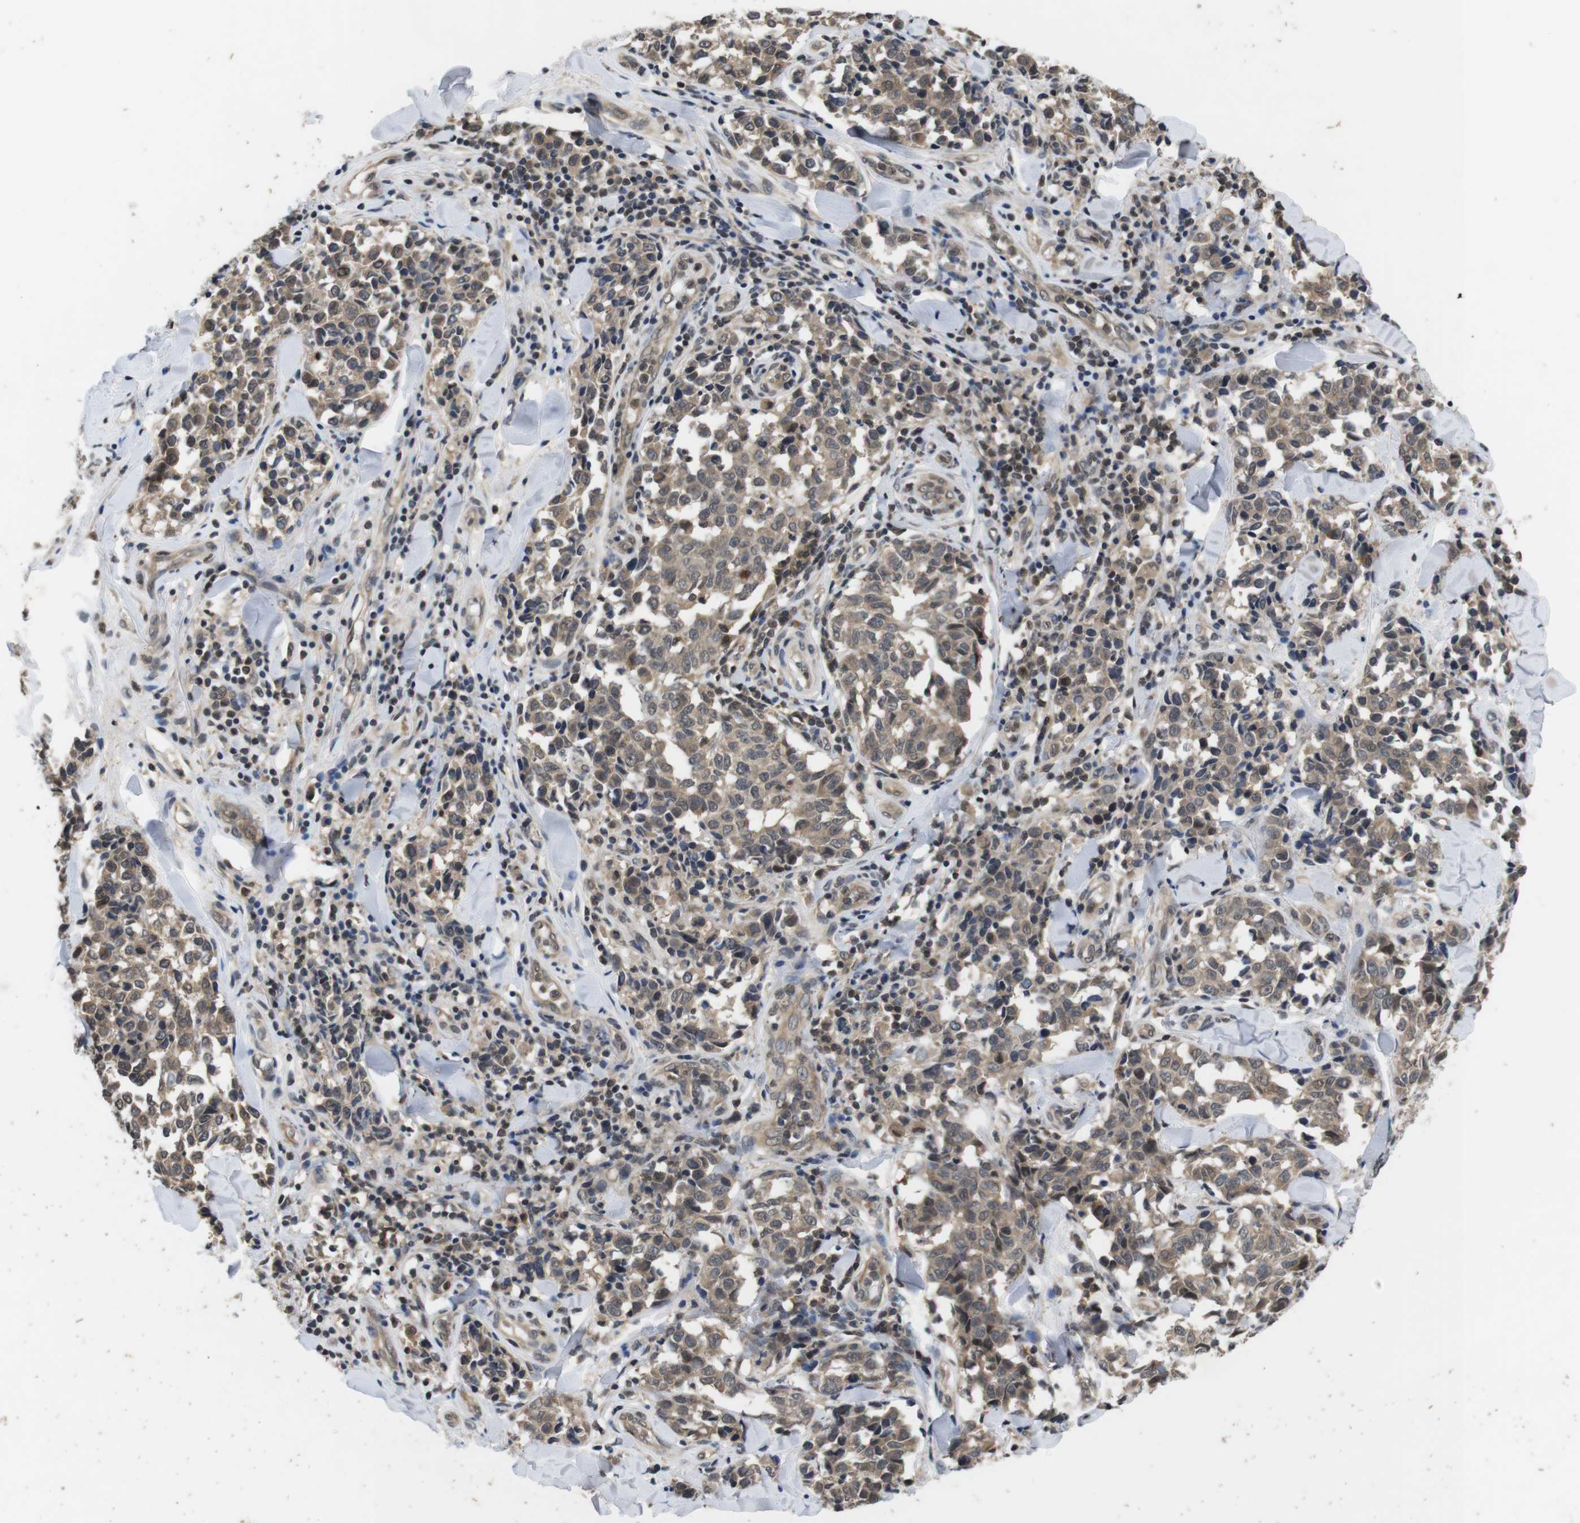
{"staining": {"intensity": "weak", "quantity": ">75%", "location": "cytoplasmic/membranous"}, "tissue": "melanoma", "cell_type": "Tumor cells", "image_type": "cancer", "snomed": [{"axis": "morphology", "description": "Malignant melanoma, NOS"}, {"axis": "topography", "description": "Skin"}], "caption": "Malignant melanoma tissue demonstrates weak cytoplasmic/membranous positivity in about >75% of tumor cells, visualized by immunohistochemistry.", "gene": "FADD", "patient": {"sex": "female", "age": 64}}